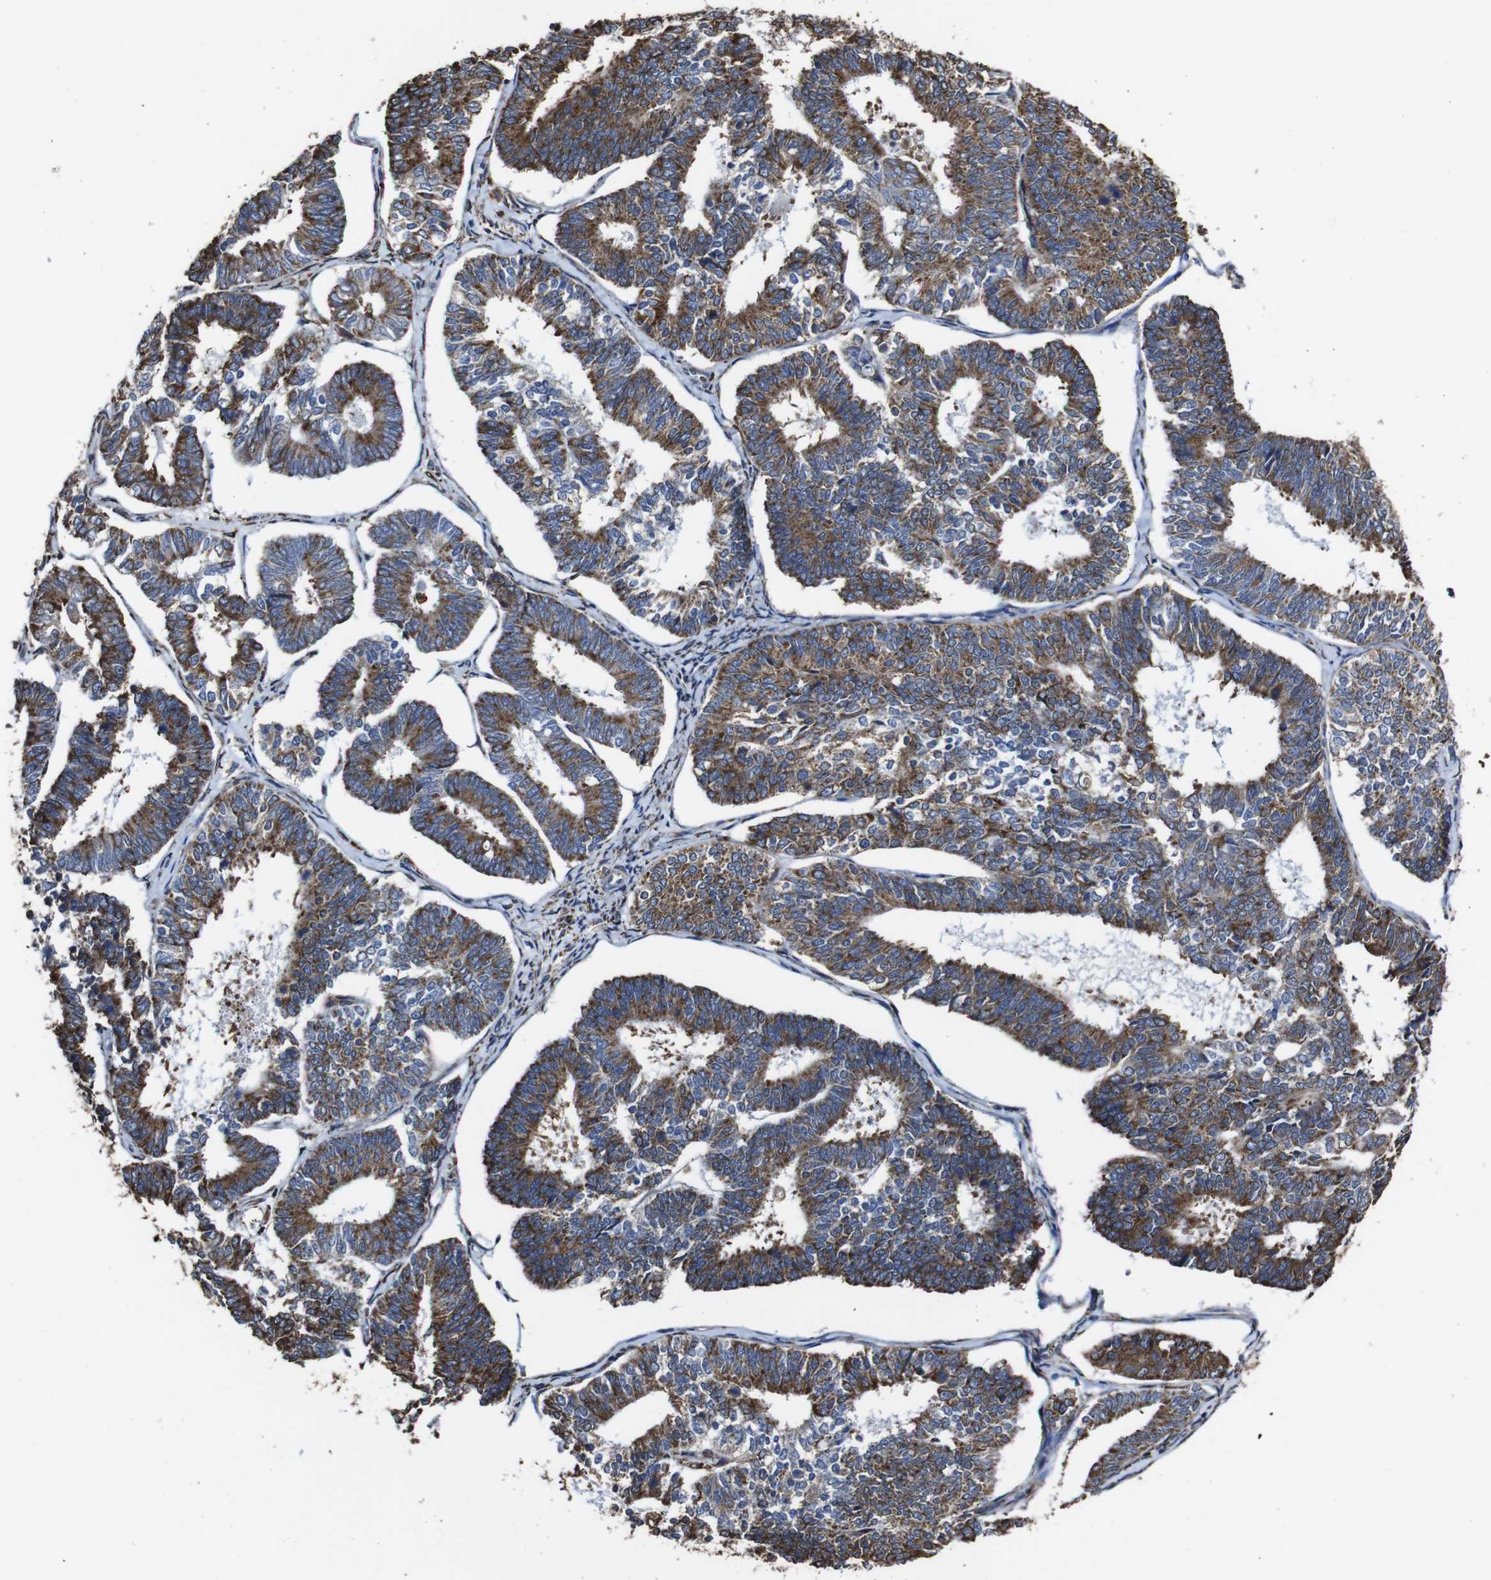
{"staining": {"intensity": "moderate", "quantity": ">75%", "location": "cytoplasmic/membranous"}, "tissue": "endometrial cancer", "cell_type": "Tumor cells", "image_type": "cancer", "snomed": [{"axis": "morphology", "description": "Adenocarcinoma, NOS"}, {"axis": "topography", "description": "Endometrium"}], "caption": "There is medium levels of moderate cytoplasmic/membranous expression in tumor cells of adenocarcinoma (endometrial), as demonstrated by immunohistochemical staining (brown color).", "gene": "PPIB", "patient": {"sex": "female", "age": 70}}